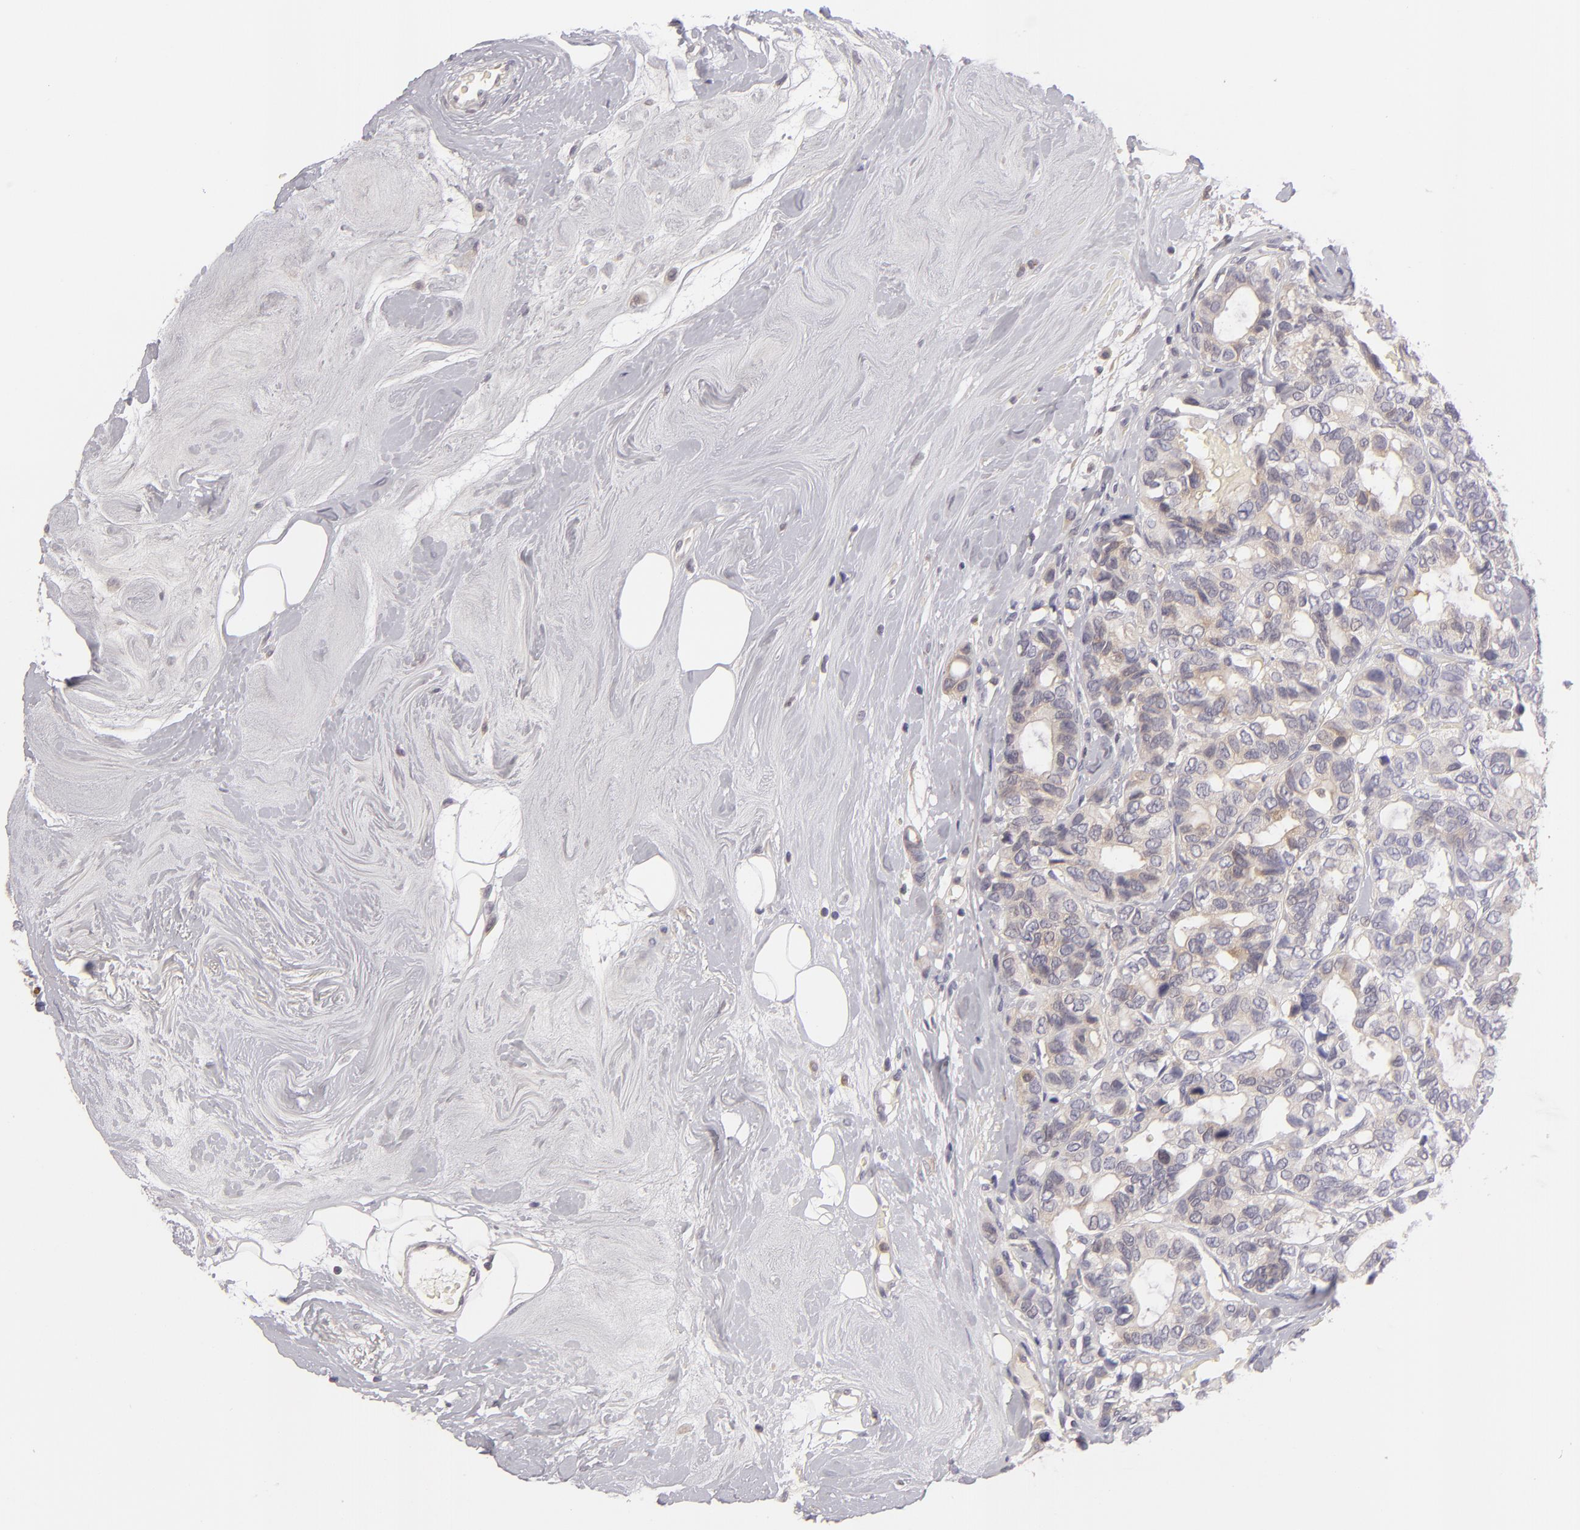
{"staining": {"intensity": "weak", "quantity": ">75%", "location": "none"}, "tissue": "breast cancer", "cell_type": "Tumor cells", "image_type": "cancer", "snomed": [{"axis": "morphology", "description": "Duct carcinoma"}, {"axis": "topography", "description": "Breast"}], "caption": "Human infiltrating ductal carcinoma (breast) stained with a protein marker exhibits weak staining in tumor cells.", "gene": "MMP10", "patient": {"sex": "female", "age": 69}}